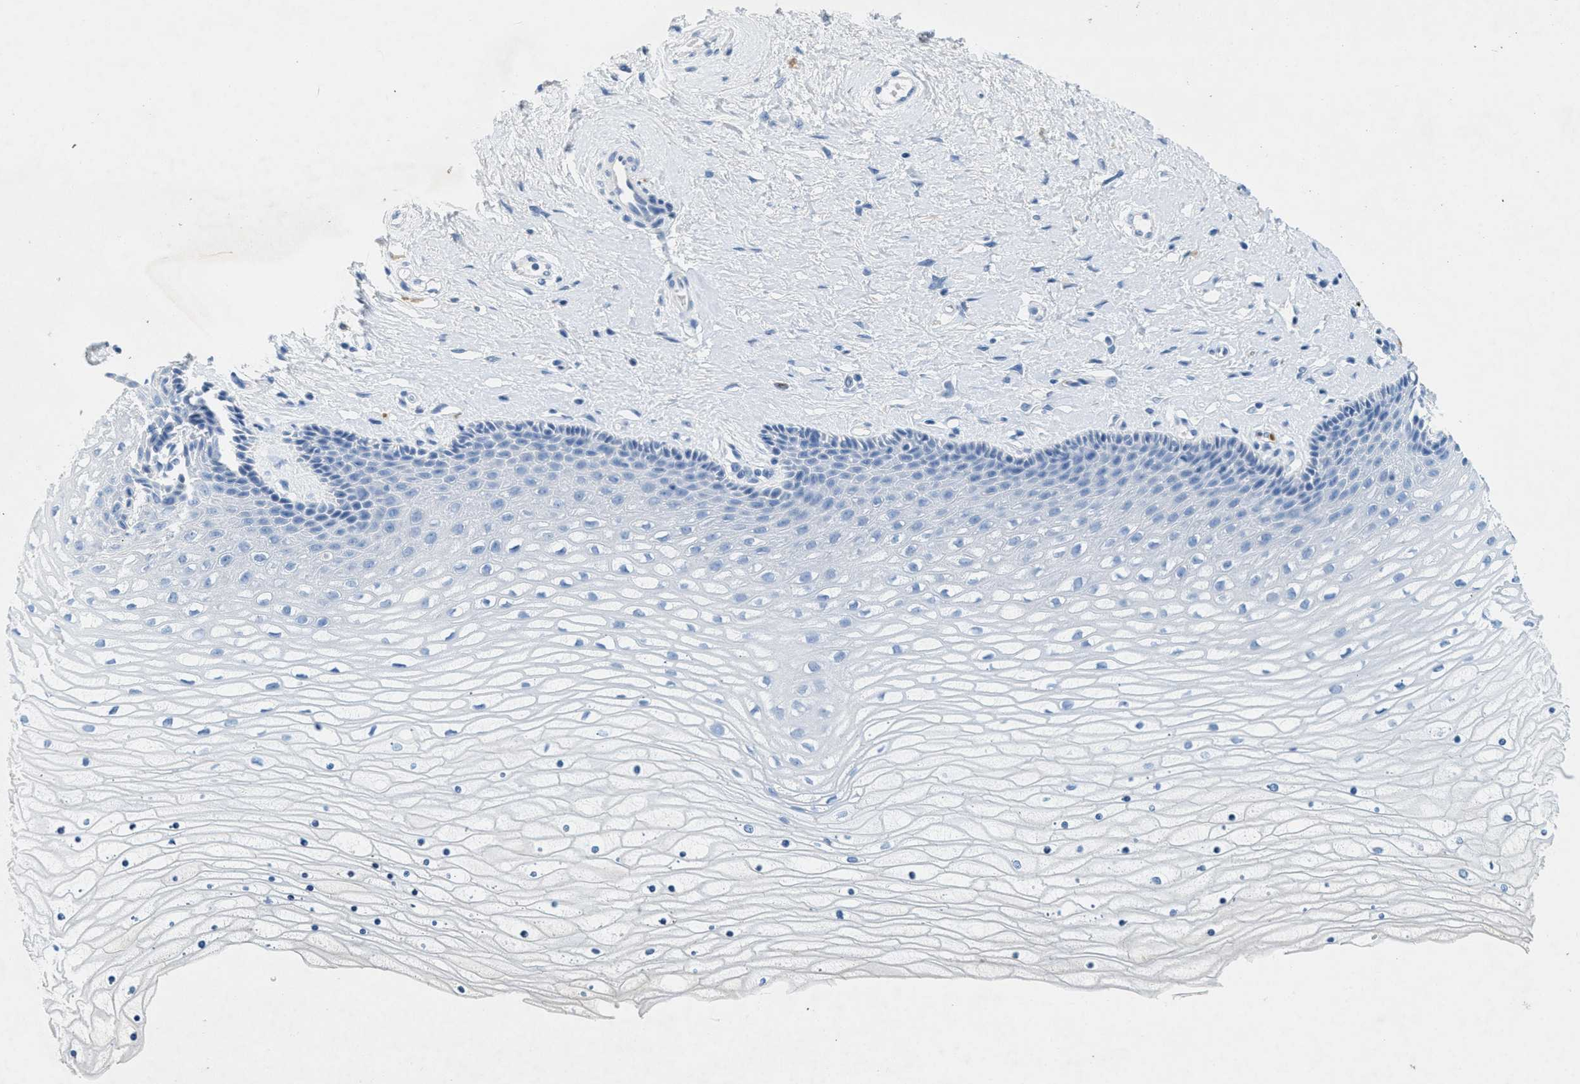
{"staining": {"intensity": "negative", "quantity": "none", "location": "none"}, "tissue": "cervix", "cell_type": "Glandular cells", "image_type": "normal", "snomed": [{"axis": "morphology", "description": "Normal tissue, NOS"}, {"axis": "topography", "description": "Cervix"}], "caption": "High power microscopy micrograph of an immunohistochemistry (IHC) photomicrograph of benign cervix, revealing no significant expression in glandular cells.", "gene": "GPM6A", "patient": {"sex": "female", "age": 39}}